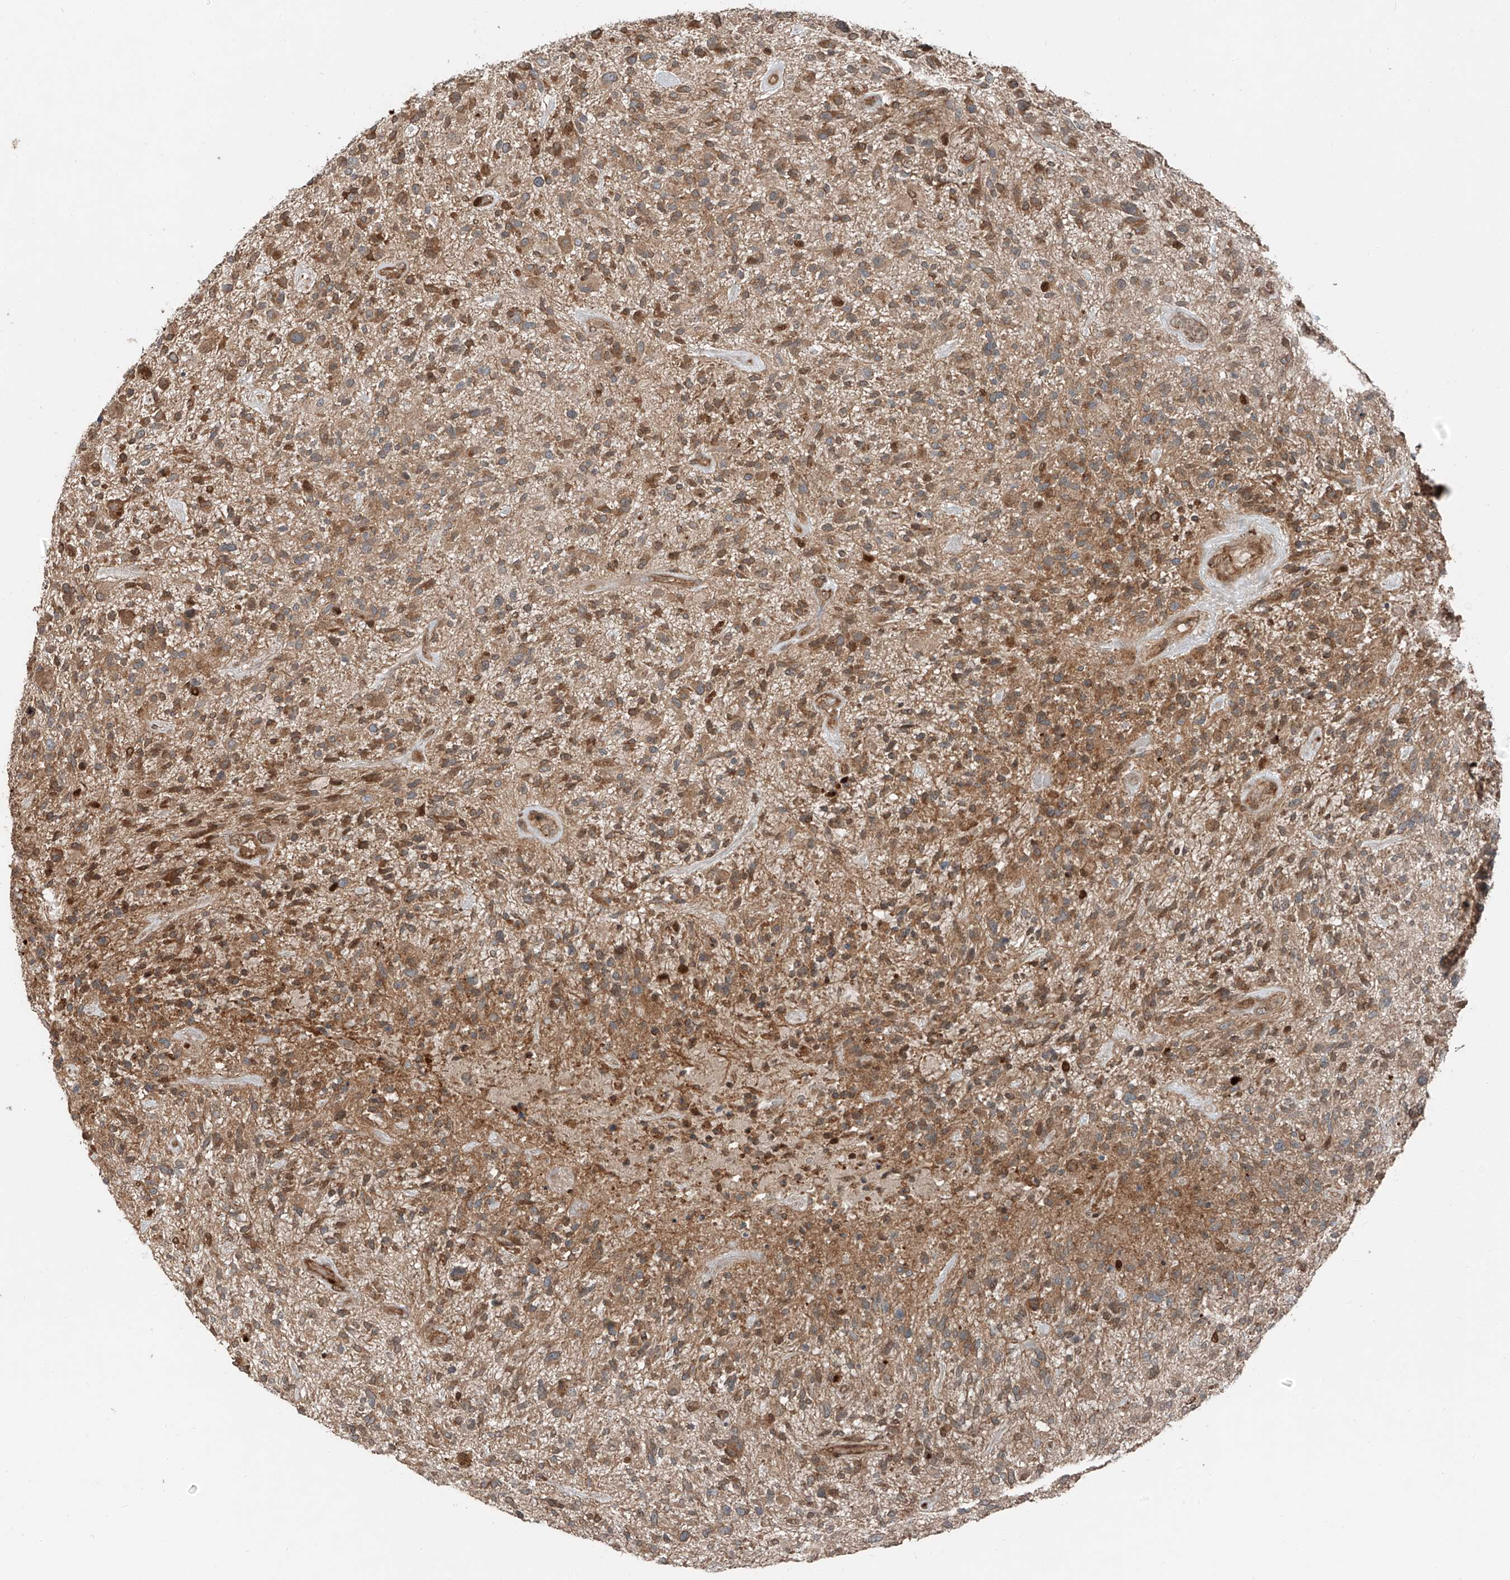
{"staining": {"intensity": "moderate", "quantity": ">75%", "location": "cytoplasmic/membranous"}, "tissue": "glioma", "cell_type": "Tumor cells", "image_type": "cancer", "snomed": [{"axis": "morphology", "description": "Glioma, malignant, High grade"}, {"axis": "topography", "description": "Brain"}], "caption": "Immunohistochemical staining of human glioma demonstrates medium levels of moderate cytoplasmic/membranous protein positivity in approximately >75% of tumor cells.", "gene": "CEP162", "patient": {"sex": "male", "age": 47}}